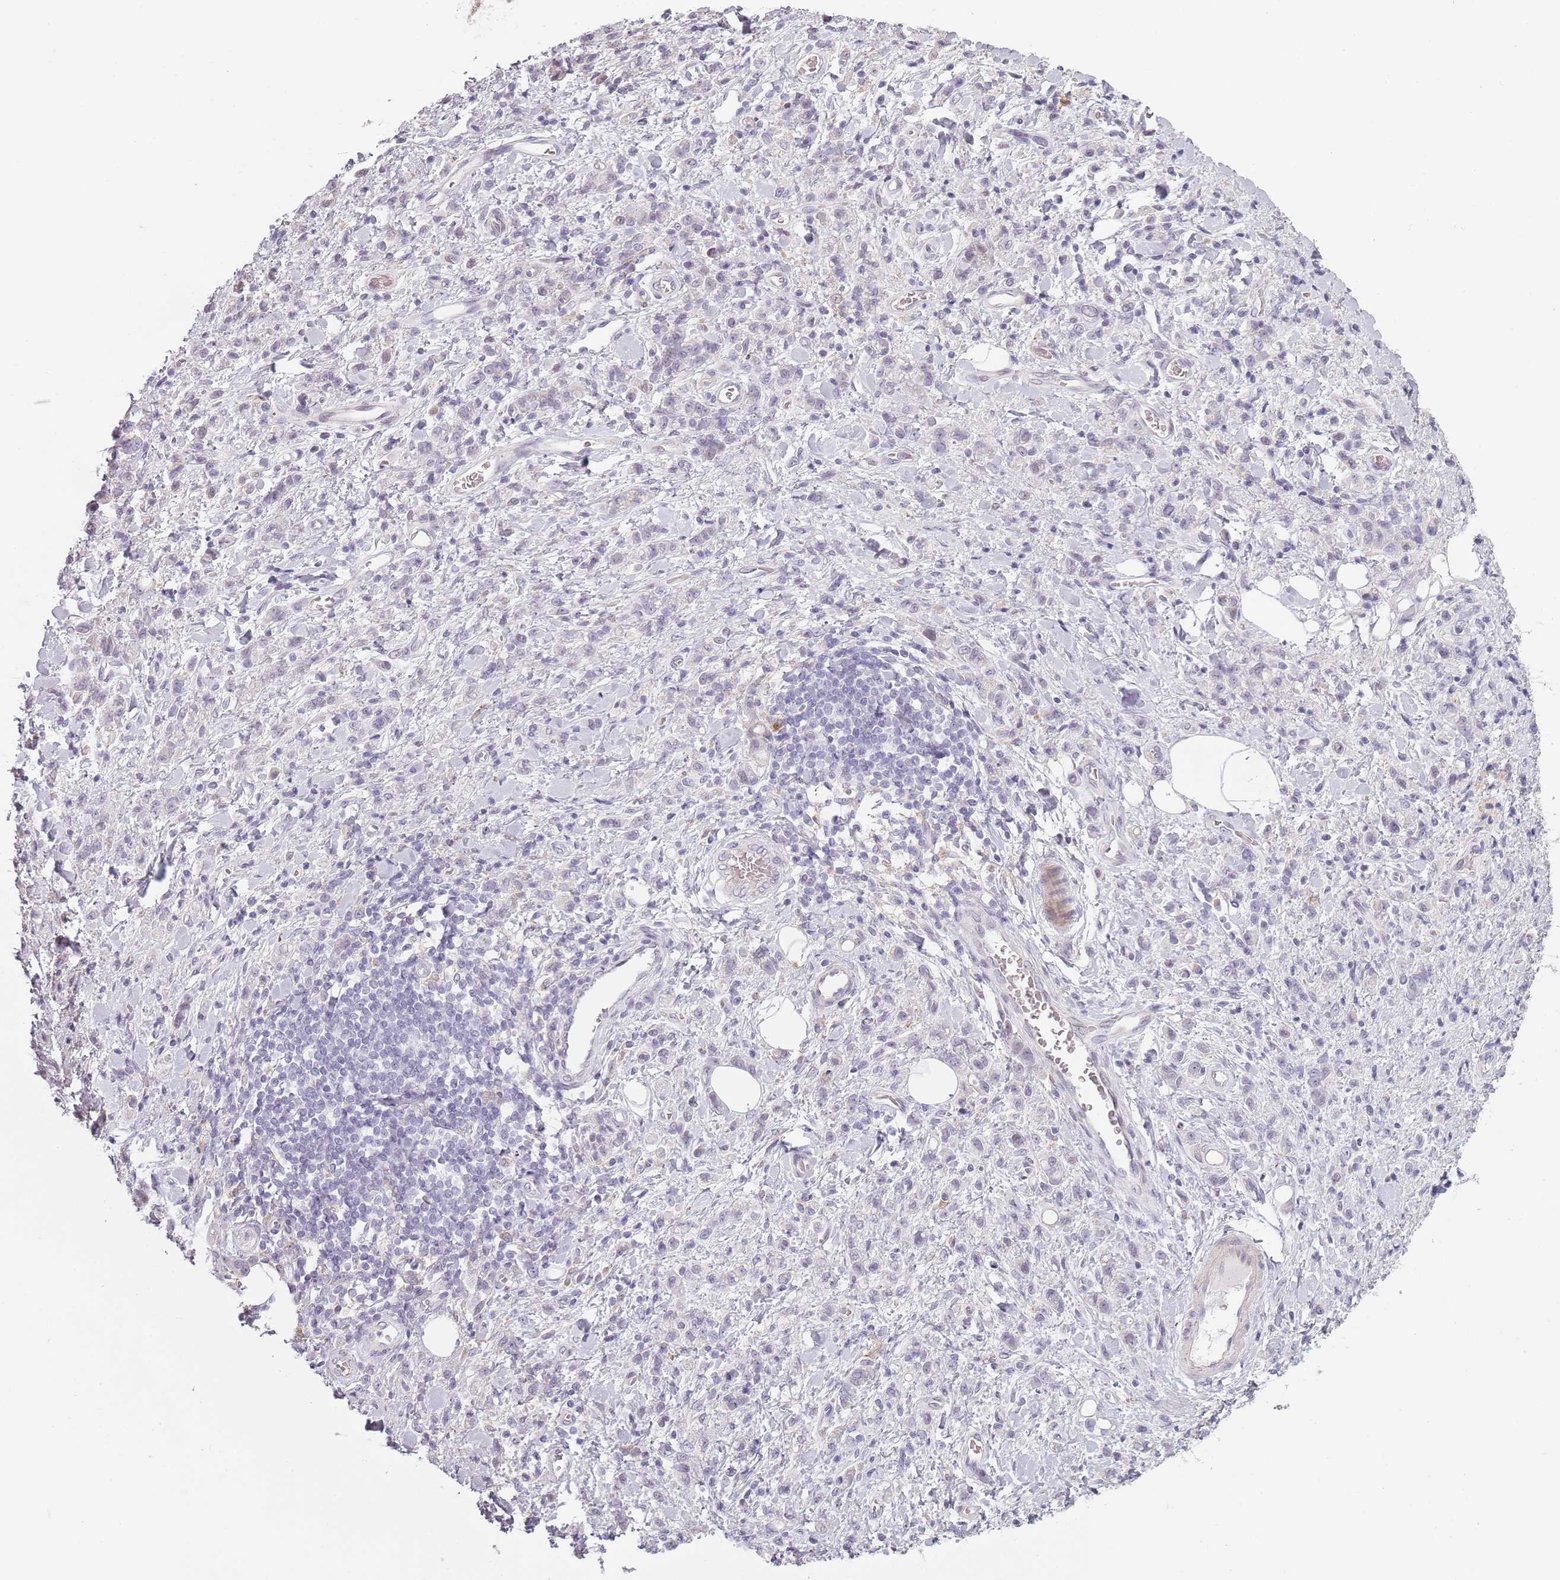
{"staining": {"intensity": "negative", "quantity": "none", "location": "none"}, "tissue": "stomach cancer", "cell_type": "Tumor cells", "image_type": "cancer", "snomed": [{"axis": "morphology", "description": "Adenocarcinoma, NOS"}, {"axis": "topography", "description": "Stomach"}], "caption": "There is no significant expression in tumor cells of adenocarcinoma (stomach).", "gene": "CC2D2B", "patient": {"sex": "male", "age": 77}}